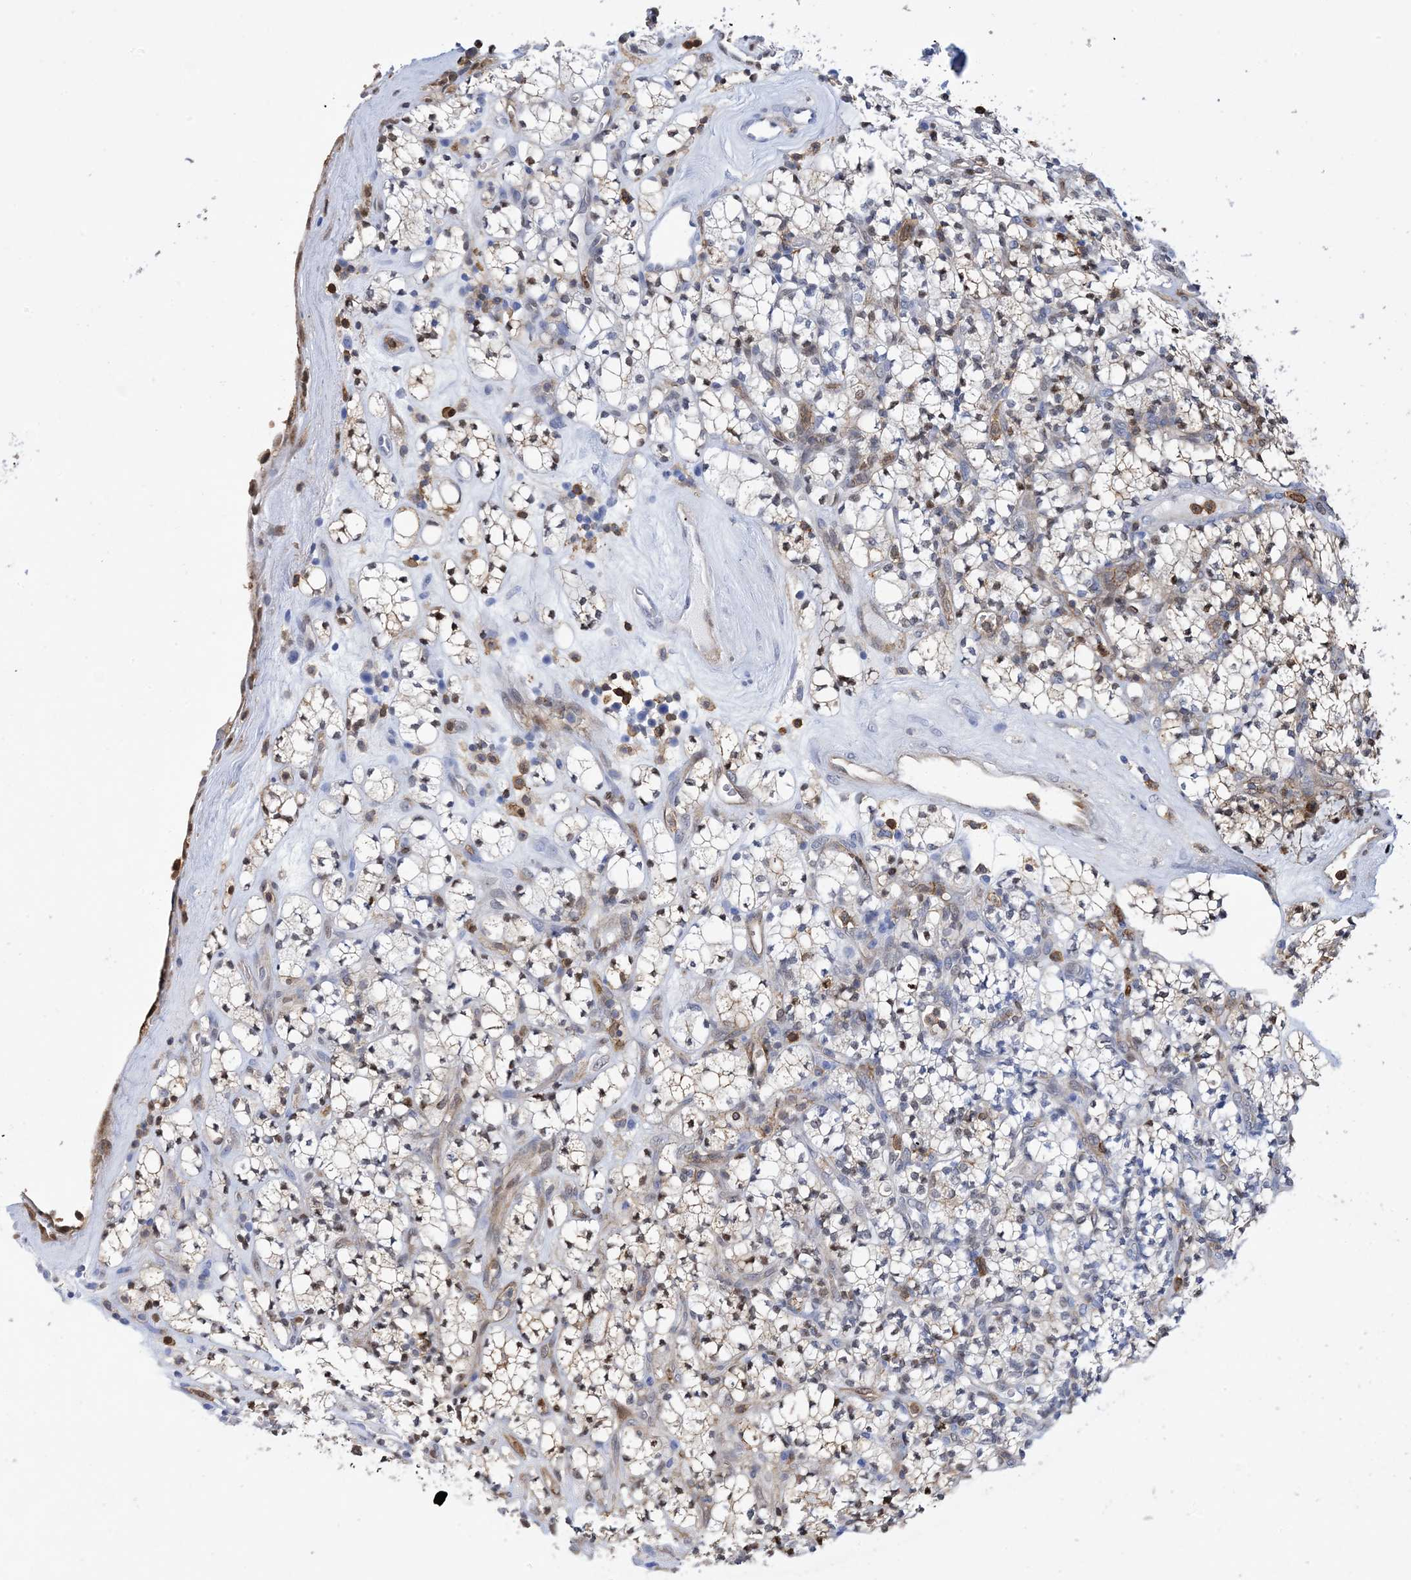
{"staining": {"intensity": "weak", "quantity": "25%-75%", "location": "cytoplasmic/membranous,nuclear"}, "tissue": "renal cancer", "cell_type": "Tumor cells", "image_type": "cancer", "snomed": [{"axis": "morphology", "description": "Adenocarcinoma, NOS"}, {"axis": "topography", "description": "Kidney"}], "caption": "A high-resolution micrograph shows IHC staining of renal cancer, which demonstrates weak cytoplasmic/membranous and nuclear staining in about 25%-75% of tumor cells. (DAB IHC with brightfield microscopy, high magnification).", "gene": "ANXA1", "patient": {"sex": "male", "age": 77}}